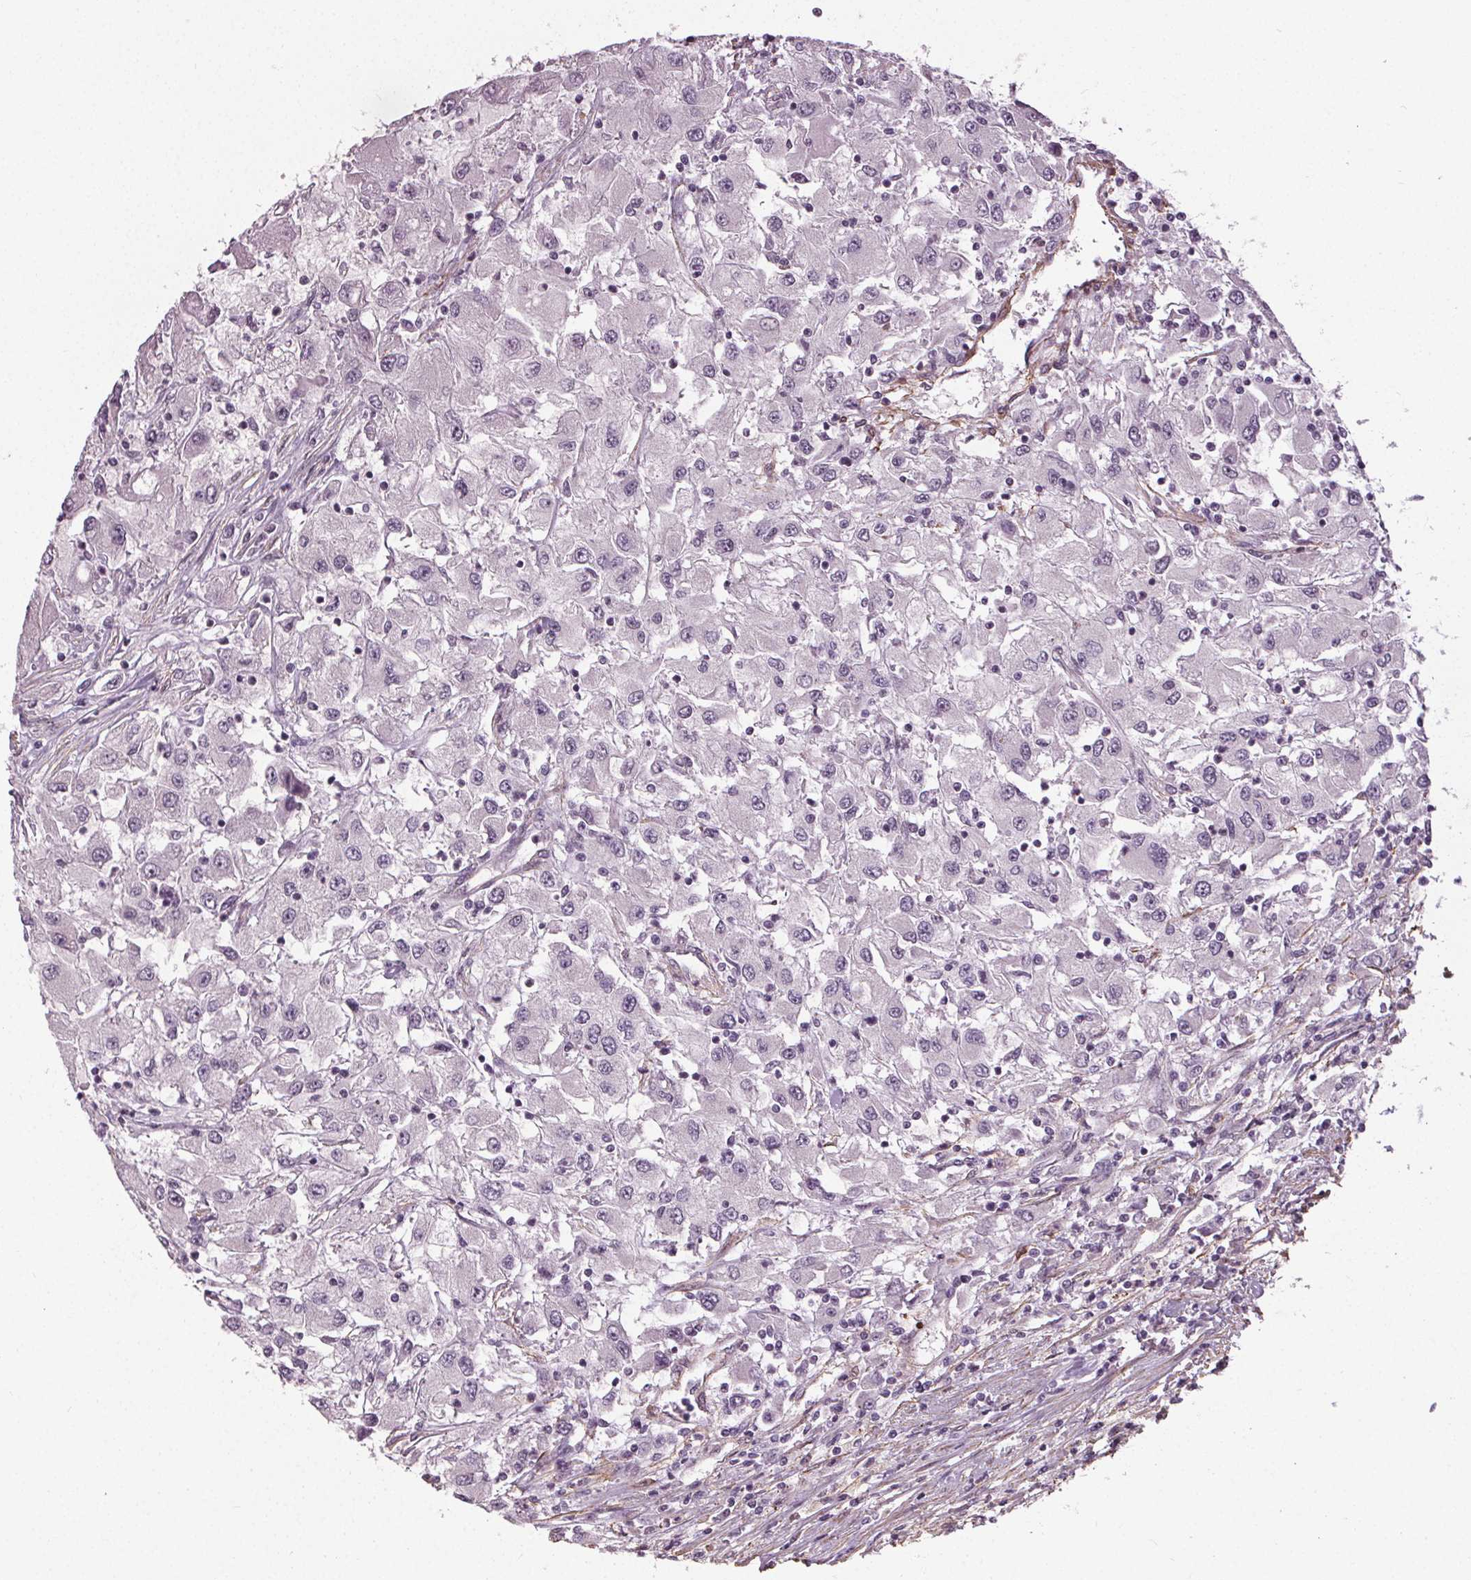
{"staining": {"intensity": "negative", "quantity": "none", "location": "none"}, "tissue": "renal cancer", "cell_type": "Tumor cells", "image_type": "cancer", "snomed": [{"axis": "morphology", "description": "Adenocarcinoma, NOS"}, {"axis": "topography", "description": "Kidney"}], "caption": "Immunohistochemistry (IHC) micrograph of neoplastic tissue: human renal cancer stained with DAB exhibits no significant protein staining in tumor cells.", "gene": "PKP1", "patient": {"sex": "female", "age": 67}}